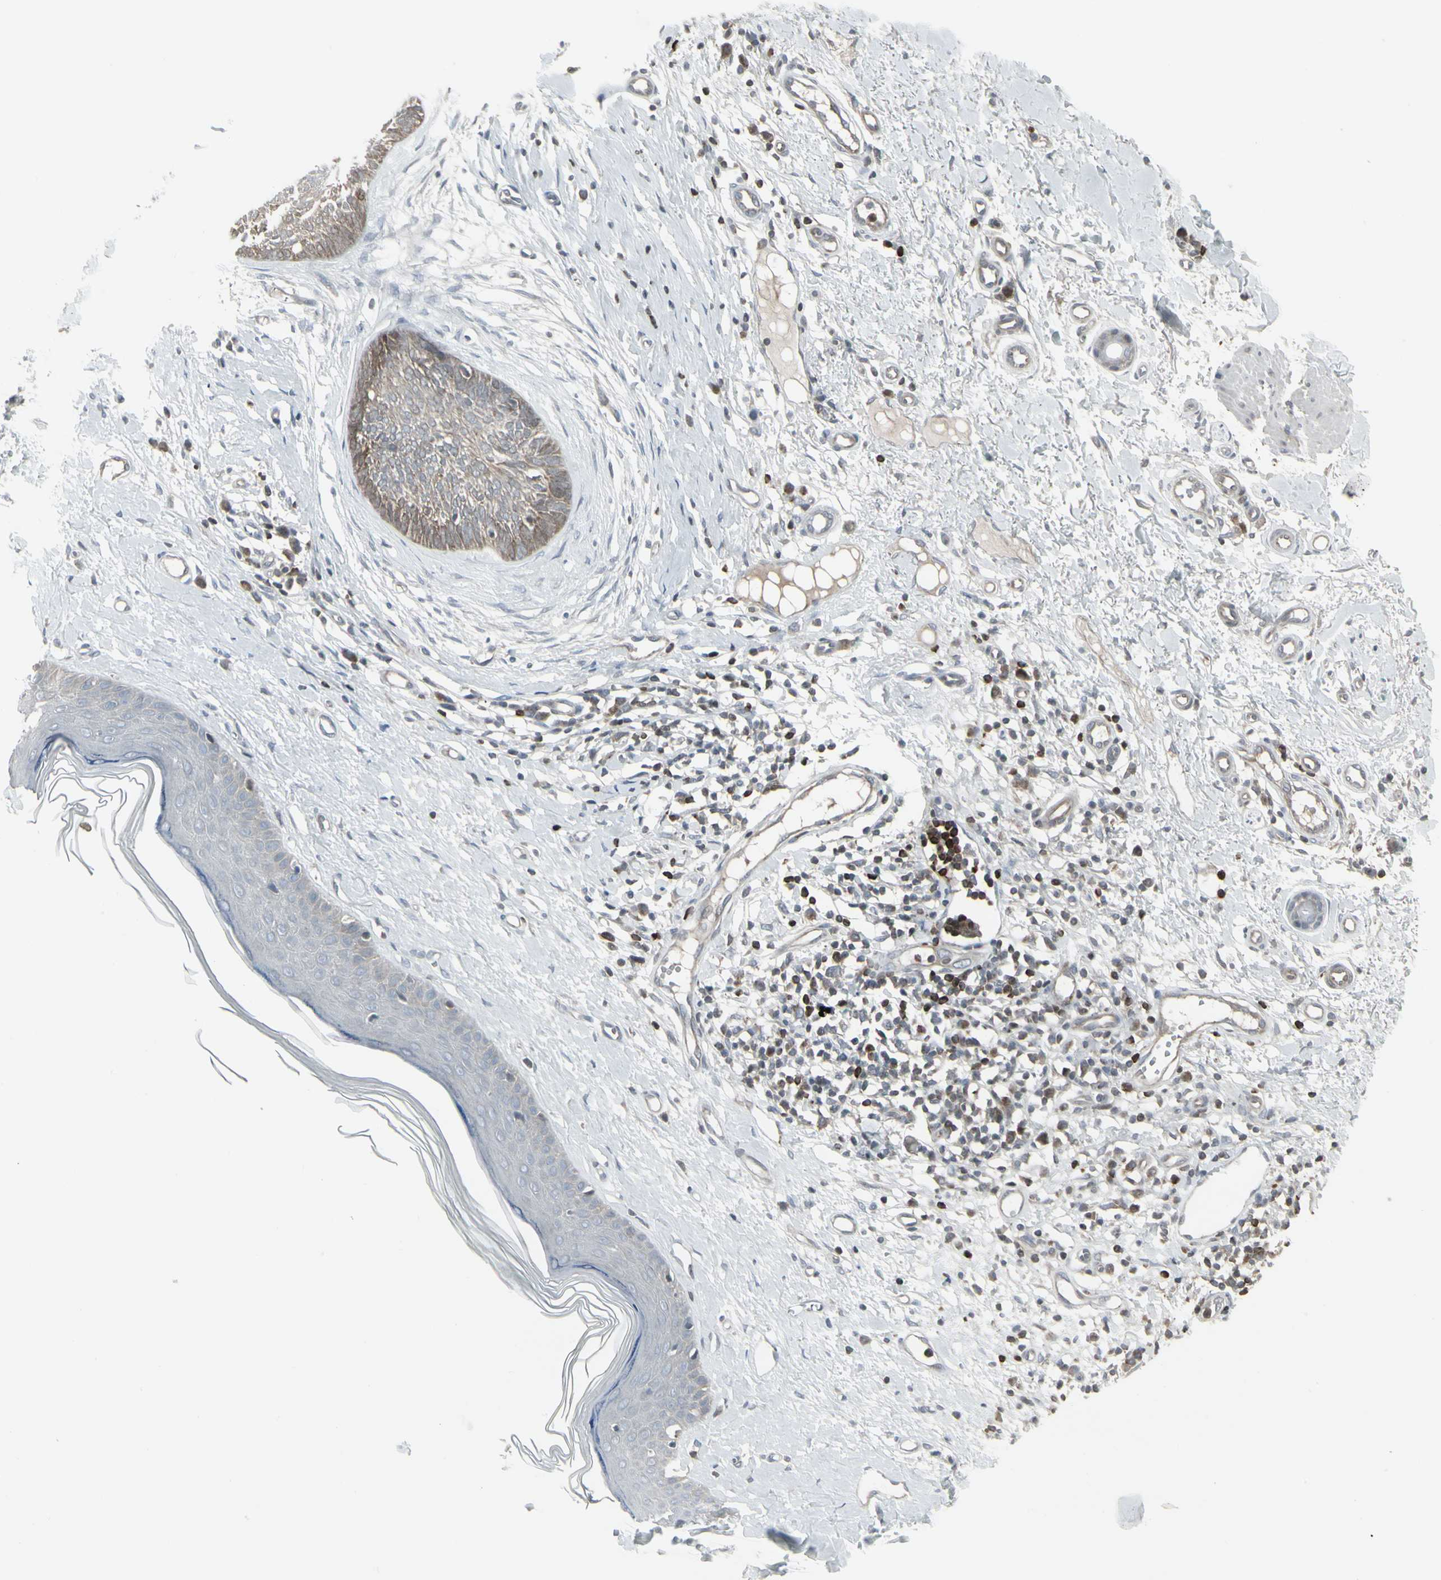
{"staining": {"intensity": "weak", "quantity": ">75%", "location": "cytoplasmic/membranous"}, "tissue": "skin cancer", "cell_type": "Tumor cells", "image_type": "cancer", "snomed": [{"axis": "morphology", "description": "Normal tissue, NOS"}, {"axis": "morphology", "description": "Basal cell carcinoma"}, {"axis": "topography", "description": "Skin"}], "caption": "IHC of human basal cell carcinoma (skin) reveals low levels of weak cytoplasmic/membranous expression in about >75% of tumor cells.", "gene": "IGFBP6", "patient": {"sex": "male", "age": 71}}